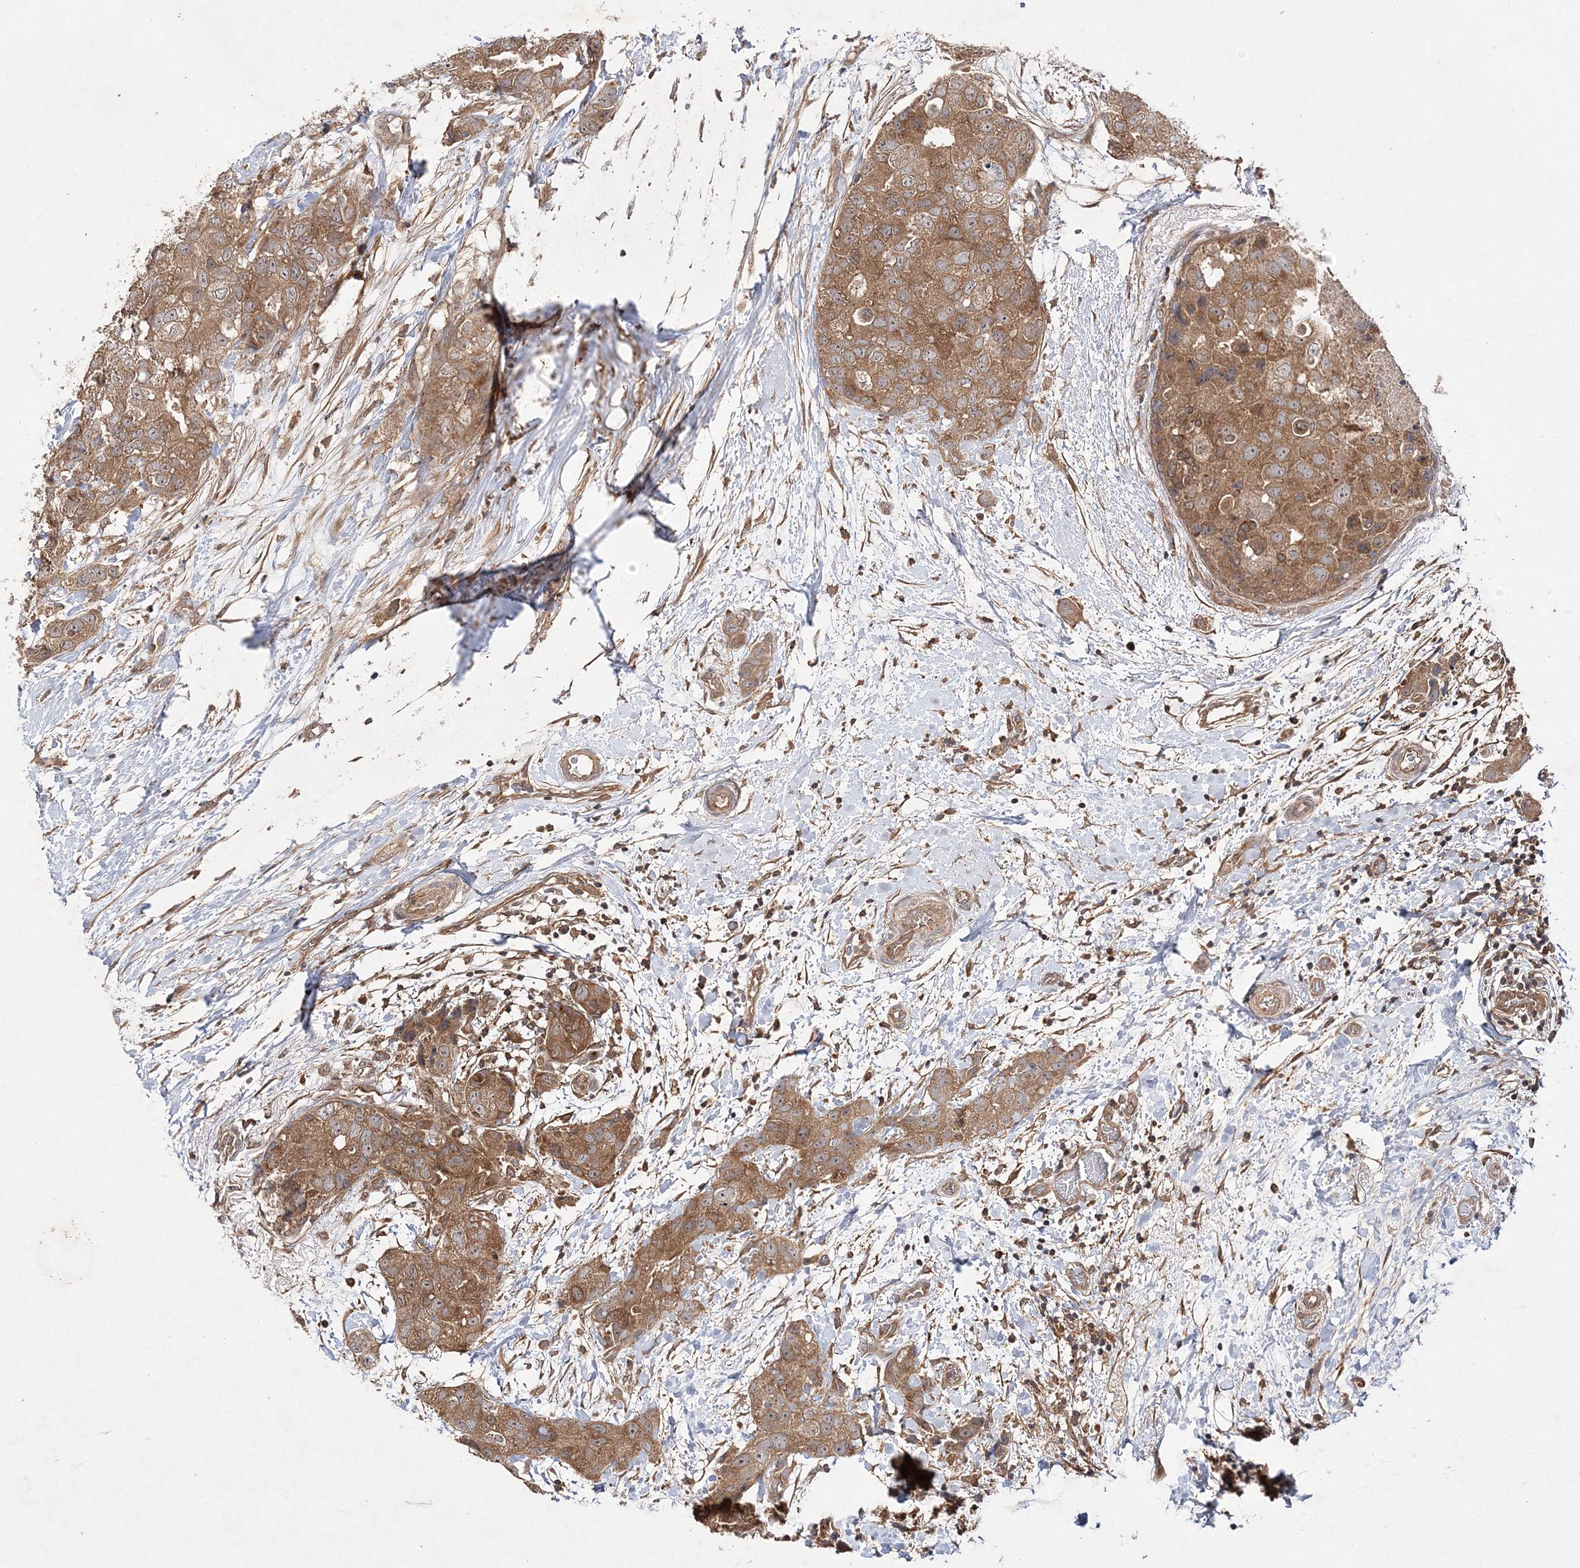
{"staining": {"intensity": "moderate", "quantity": ">75%", "location": "cytoplasmic/membranous"}, "tissue": "breast cancer", "cell_type": "Tumor cells", "image_type": "cancer", "snomed": [{"axis": "morphology", "description": "Duct carcinoma"}, {"axis": "topography", "description": "Breast"}], "caption": "Immunohistochemical staining of breast infiltrating ductal carcinoma reveals medium levels of moderate cytoplasmic/membranous expression in approximately >75% of tumor cells.", "gene": "TMEM9B", "patient": {"sex": "female", "age": 62}}